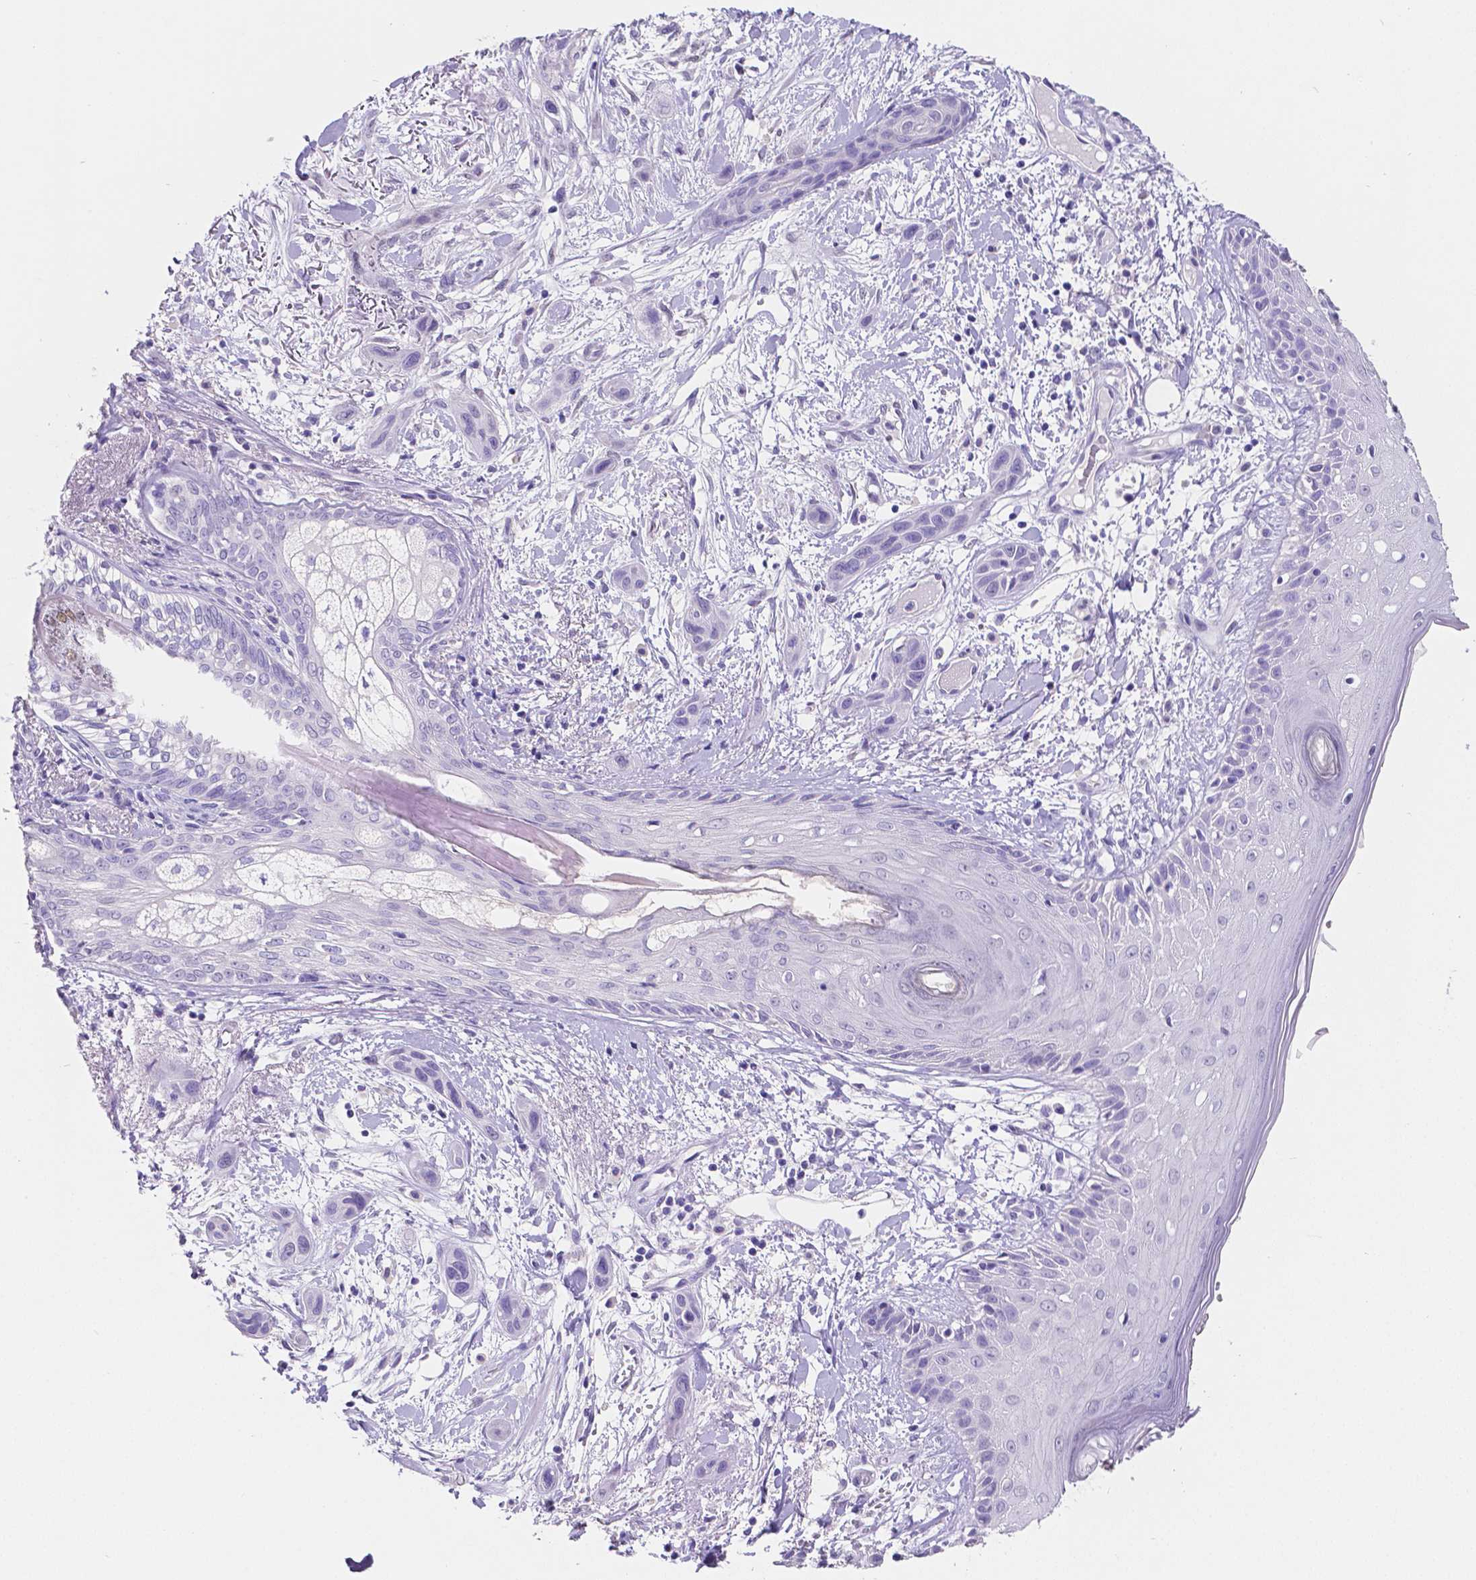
{"staining": {"intensity": "negative", "quantity": "none", "location": "none"}, "tissue": "skin cancer", "cell_type": "Tumor cells", "image_type": "cancer", "snomed": [{"axis": "morphology", "description": "Squamous cell carcinoma, NOS"}, {"axis": "topography", "description": "Skin"}], "caption": "Immunohistochemistry of skin squamous cell carcinoma exhibits no positivity in tumor cells.", "gene": "SATB2", "patient": {"sex": "male", "age": 79}}